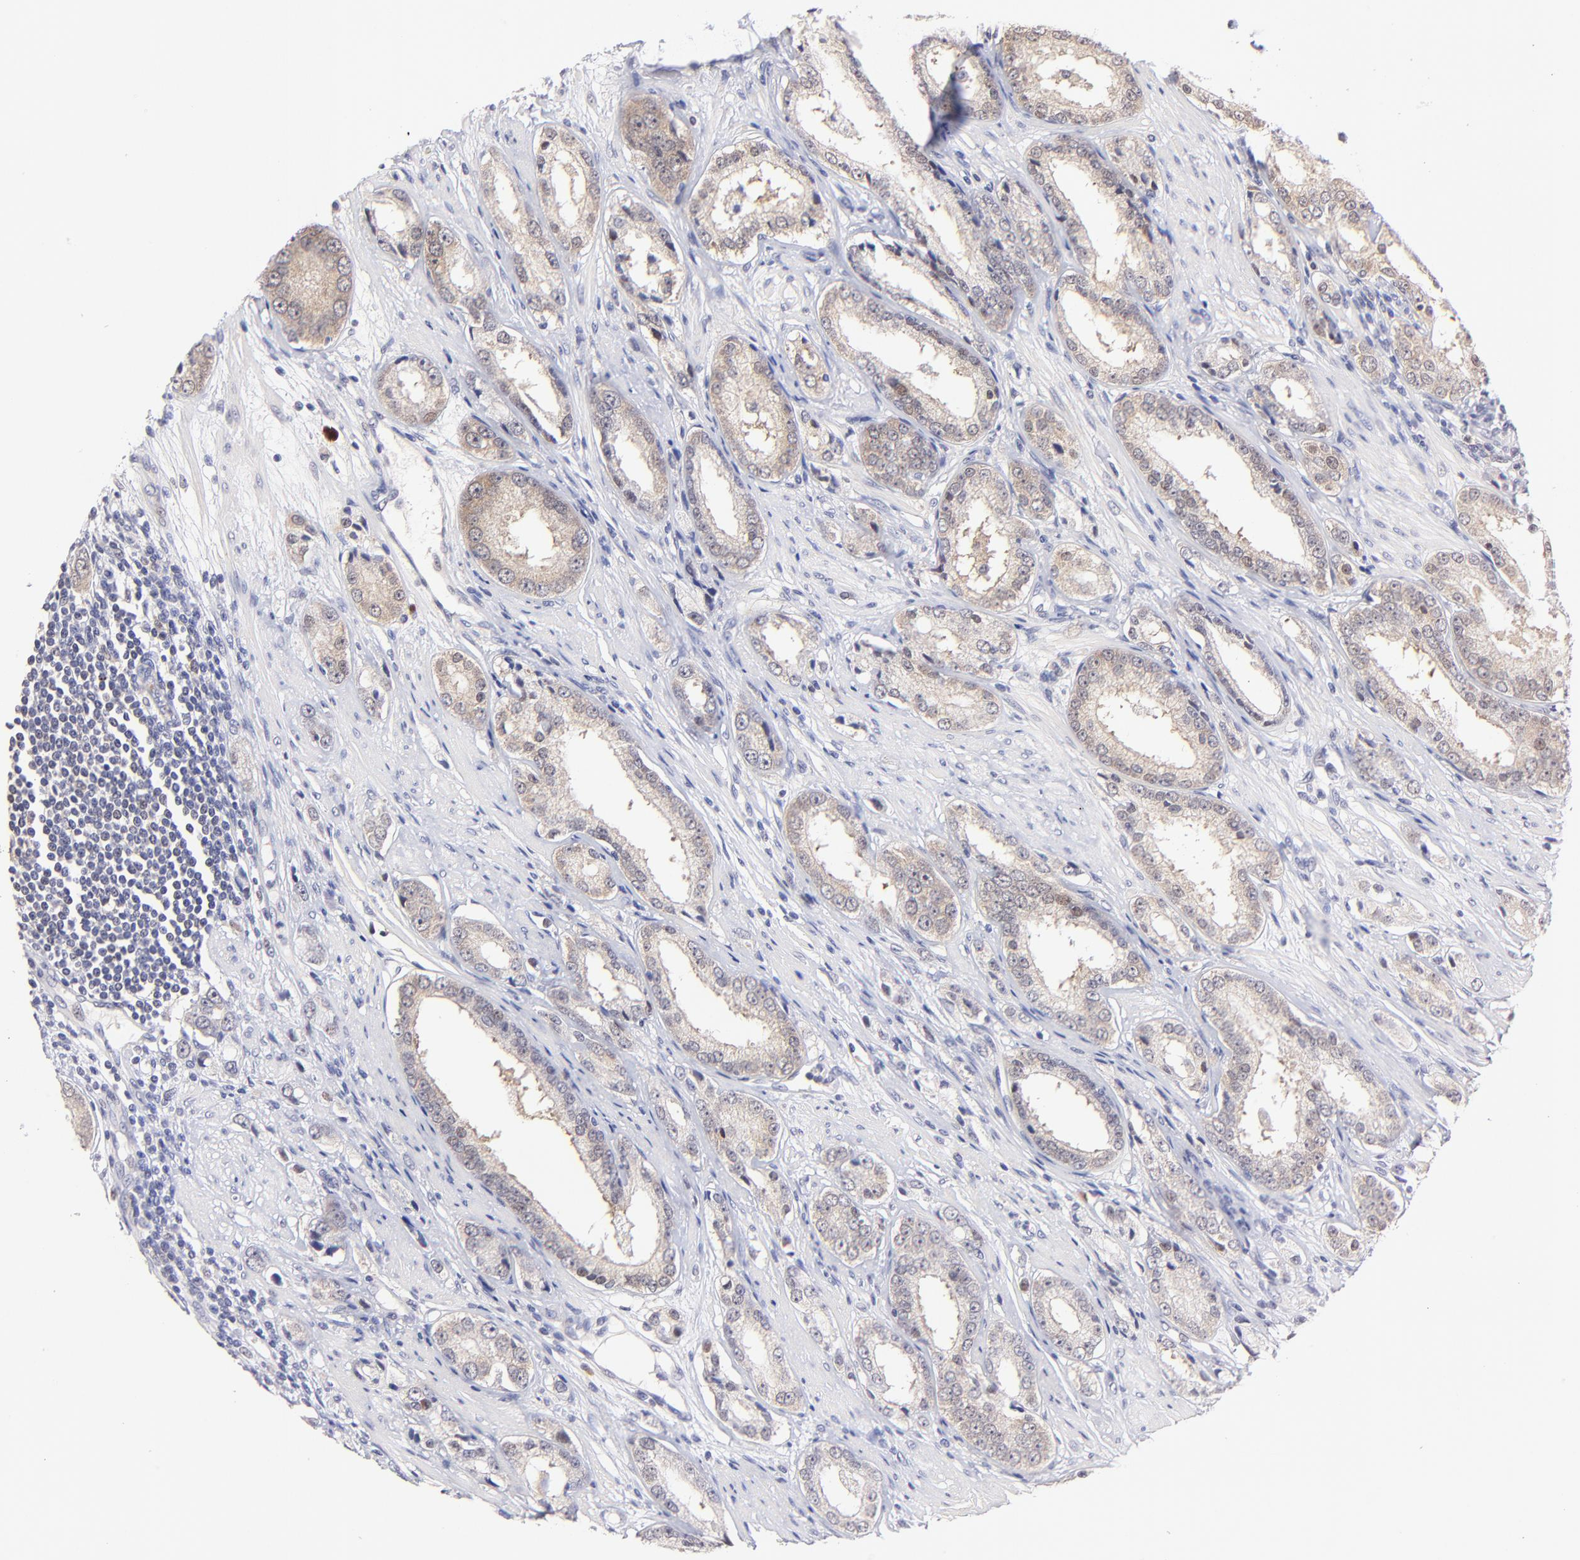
{"staining": {"intensity": "weak", "quantity": ">75%", "location": "cytoplasmic/membranous"}, "tissue": "prostate cancer", "cell_type": "Tumor cells", "image_type": "cancer", "snomed": [{"axis": "morphology", "description": "Adenocarcinoma, Medium grade"}, {"axis": "topography", "description": "Prostate"}], "caption": "This histopathology image shows prostate medium-grade adenocarcinoma stained with IHC to label a protein in brown. The cytoplasmic/membranous of tumor cells show weak positivity for the protein. Nuclei are counter-stained blue.", "gene": "ZNF155", "patient": {"sex": "male", "age": 53}}